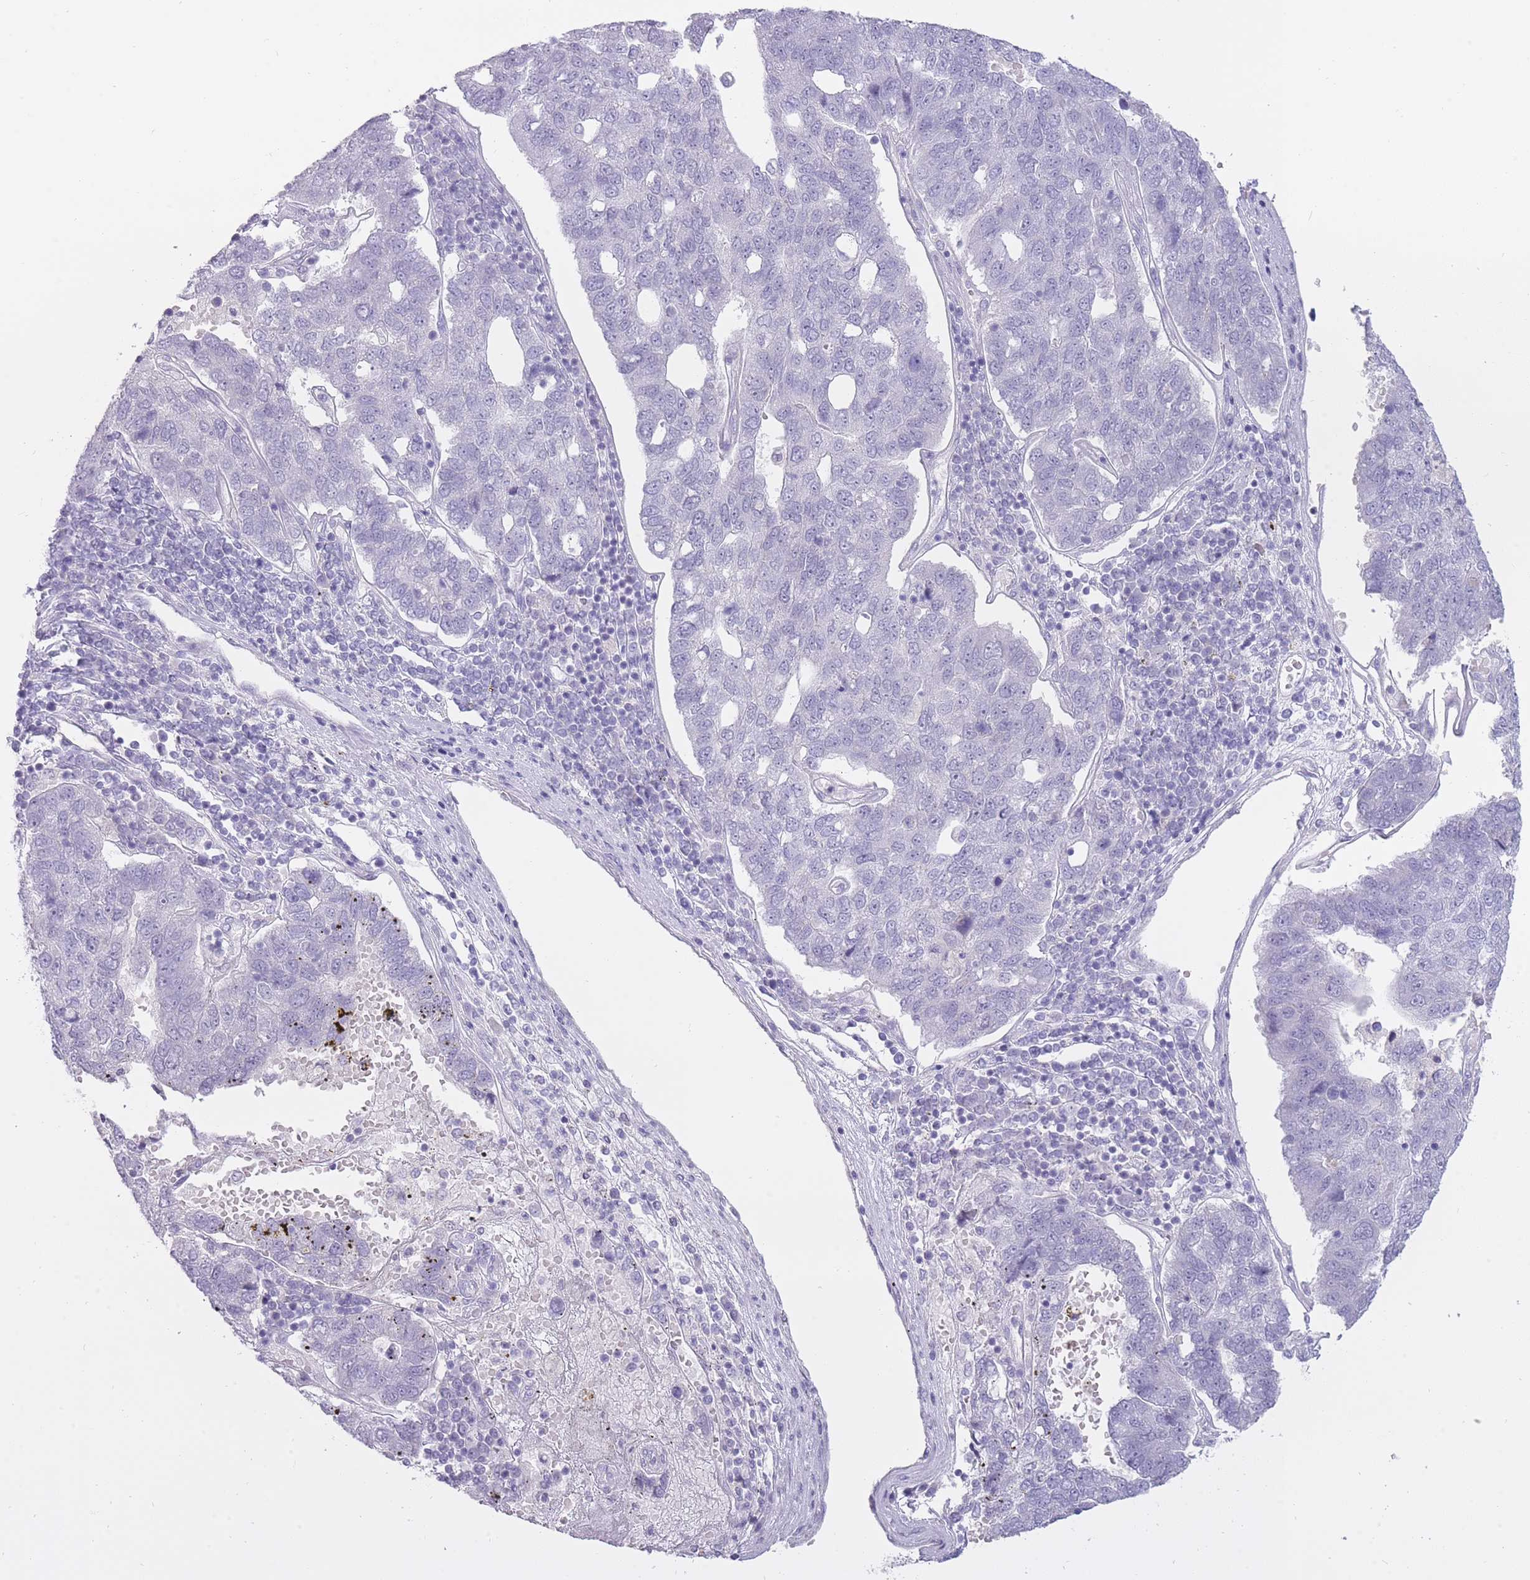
{"staining": {"intensity": "negative", "quantity": "none", "location": "none"}, "tissue": "pancreatic cancer", "cell_type": "Tumor cells", "image_type": "cancer", "snomed": [{"axis": "morphology", "description": "Adenocarcinoma, NOS"}, {"axis": "topography", "description": "Pancreas"}], "caption": "Immunohistochemical staining of human pancreatic cancer reveals no significant staining in tumor cells. (DAB immunohistochemistry, high magnification).", "gene": "BDKRB2", "patient": {"sex": "female", "age": 61}}